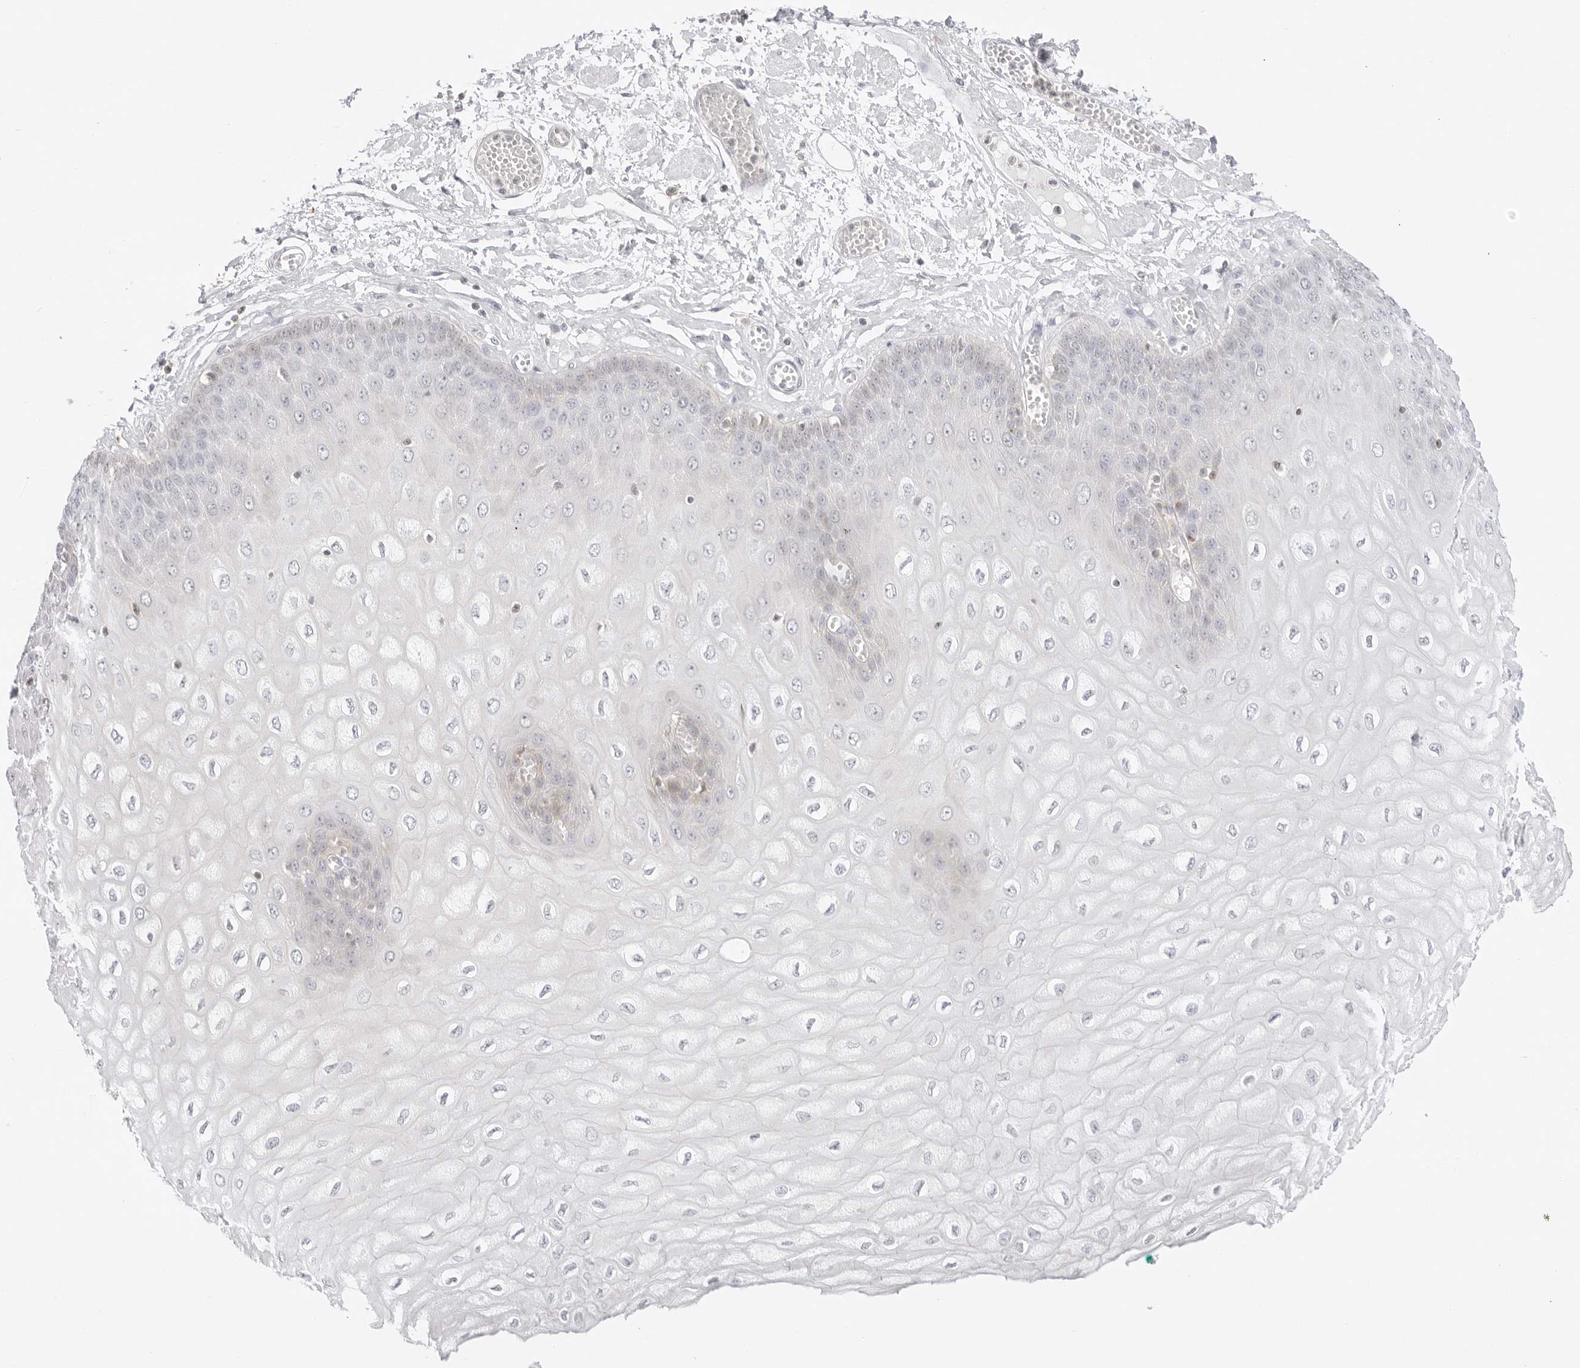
{"staining": {"intensity": "moderate", "quantity": "<25%", "location": "cytoplasmic/membranous"}, "tissue": "esophagus", "cell_type": "Squamous epithelial cells", "image_type": "normal", "snomed": [{"axis": "morphology", "description": "Normal tissue, NOS"}, {"axis": "topography", "description": "Esophagus"}], "caption": "The histopathology image demonstrates immunohistochemical staining of unremarkable esophagus. There is moderate cytoplasmic/membranous positivity is present in about <25% of squamous epithelial cells. The protein of interest is stained brown, and the nuclei are stained in blue (DAB (3,3'-diaminobenzidine) IHC with brightfield microscopy, high magnification).", "gene": "TNFRSF14", "patient": {"sex": "male", "age": 60}}